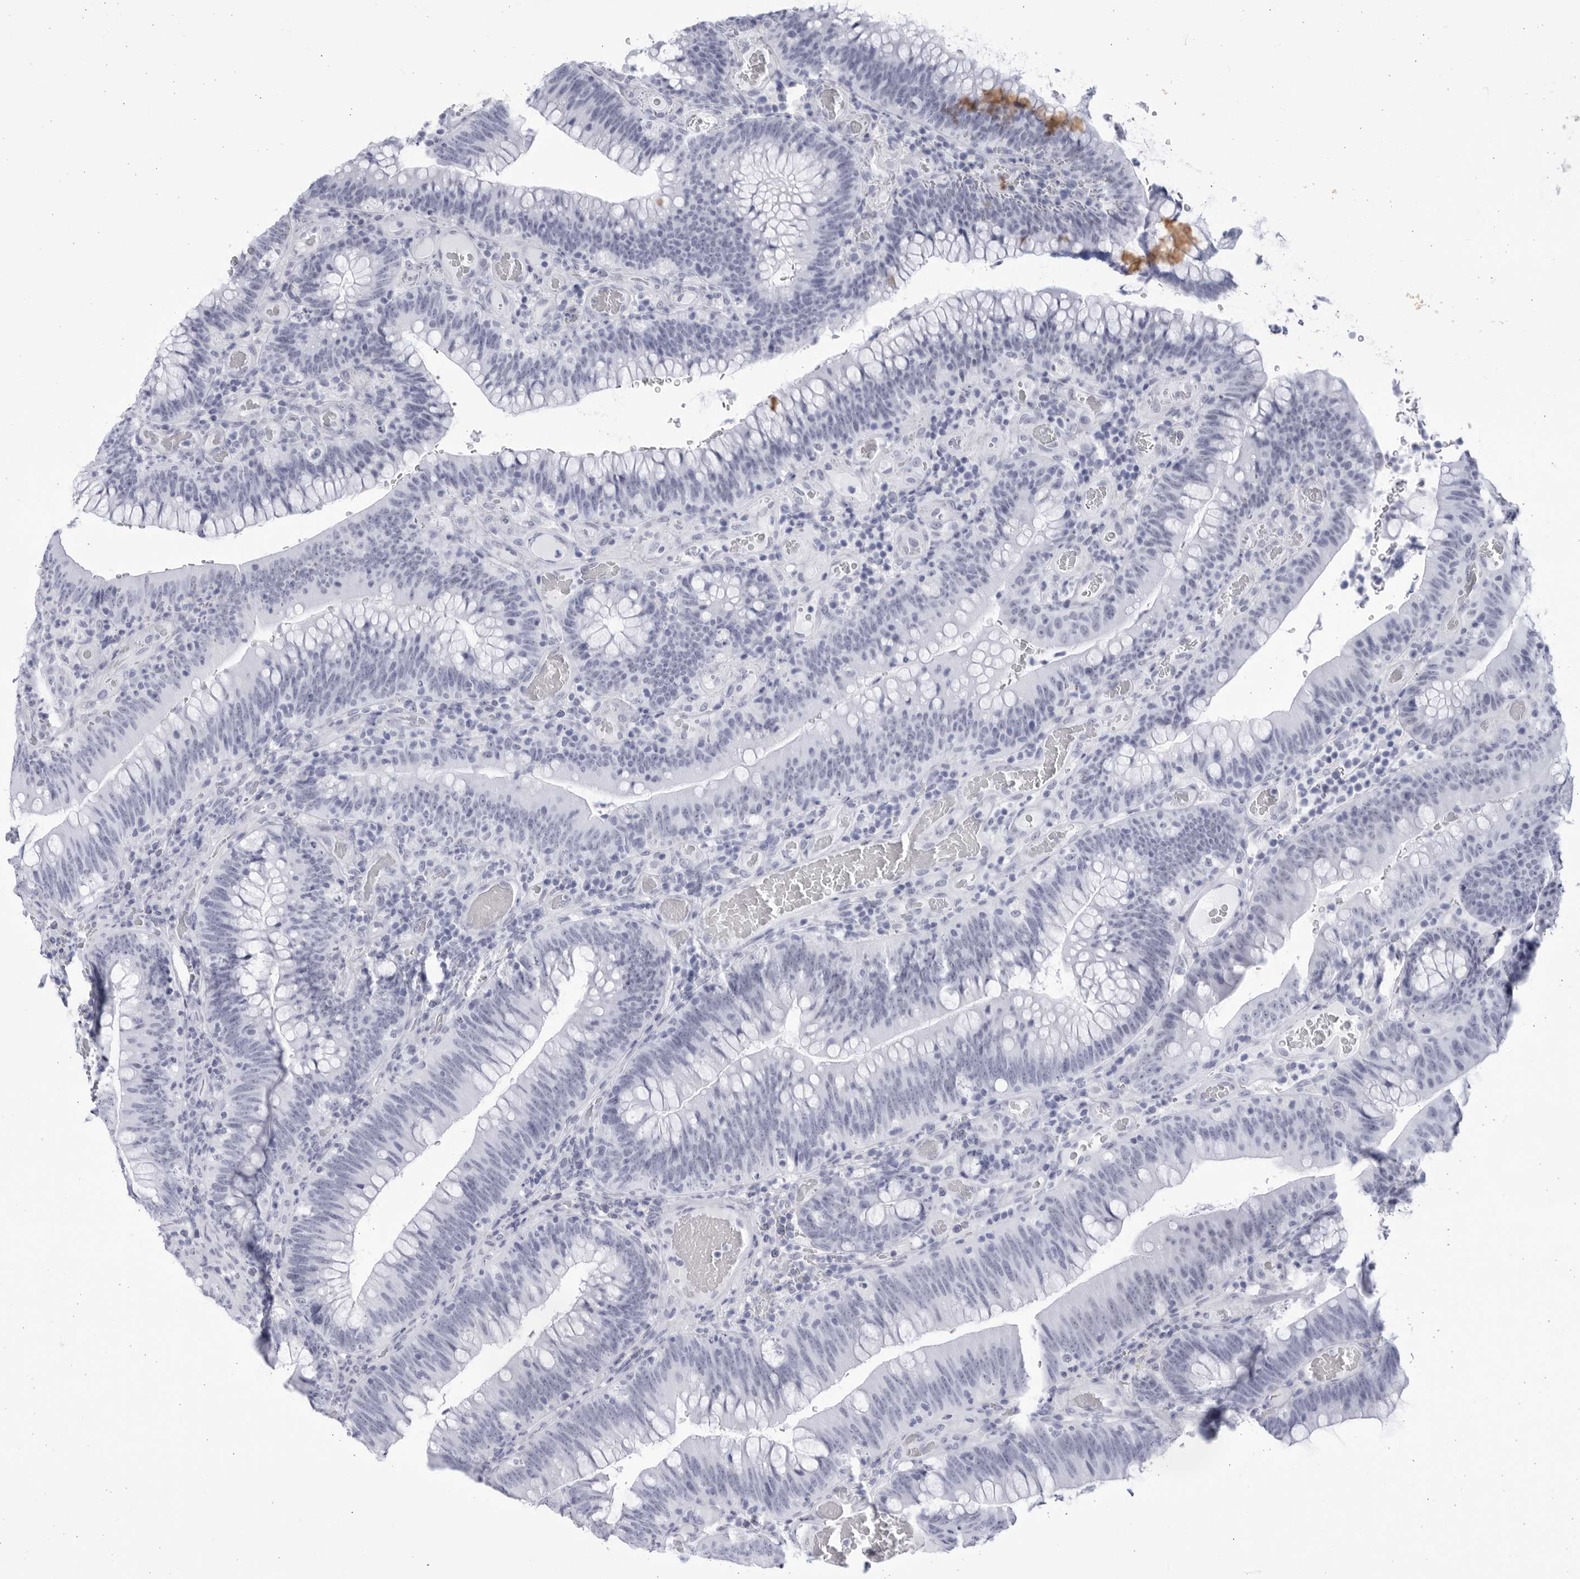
{"staining": {"intensity": "negative", "quantity": "none", "location": "none"}, "tissue": "colorectal cancer", "cell_type": "Tumor cells", "image_type": "cancer", "snomed": [{"axis": "morphology", "description": "Normal tissue, NOS"}, {"axis": "topography", "description": "Colon"}], "caption": "Tumor cells are negative for protein expression in human colorectal cancer.", "gene": "CCDC181", "patient": {"sex": "female", "age": 82}}